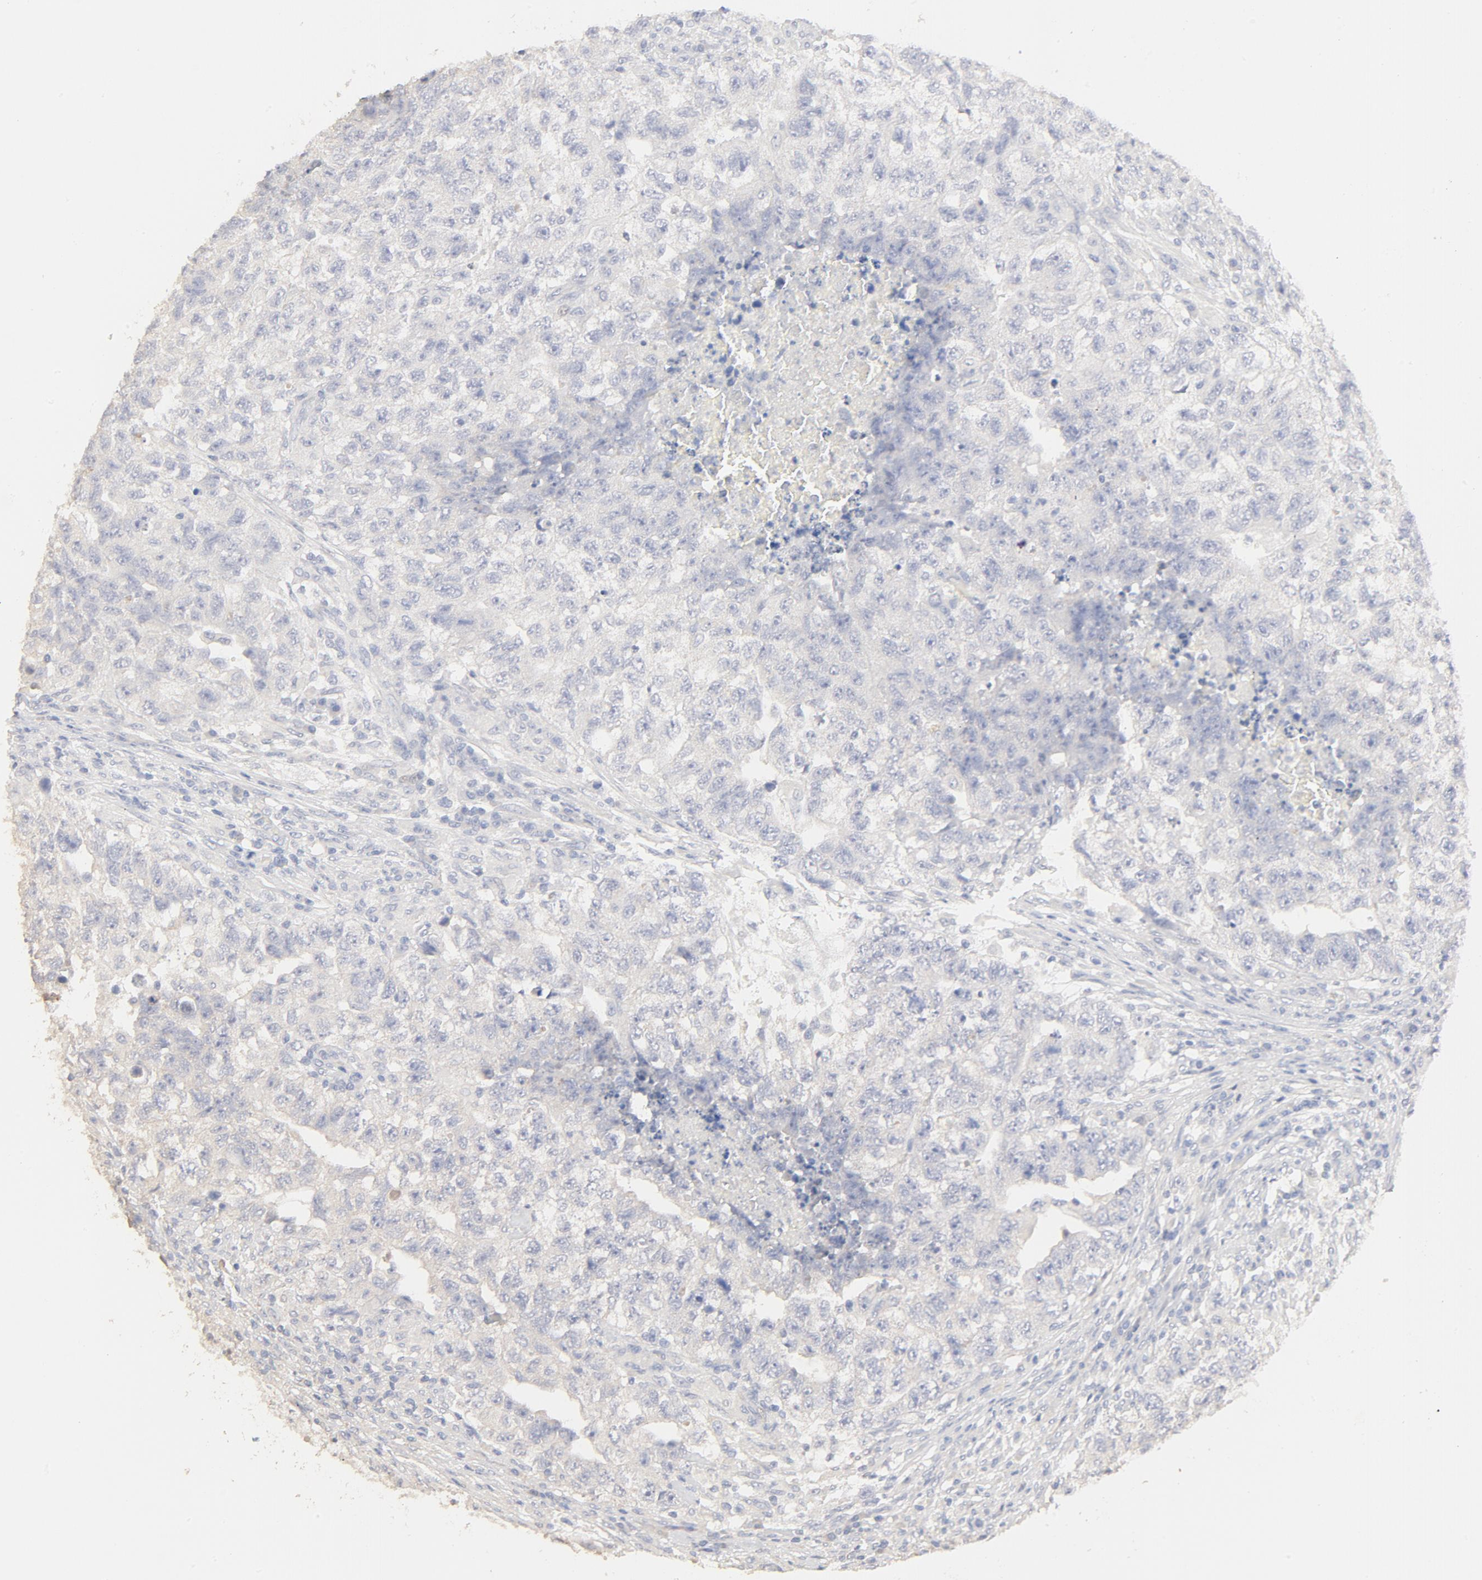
{"staining": {"intensity": "negative", "quantity": "none", "location": "none"}, "tissue": "testis cancer", "cell_type": "Tumor cells", "image_type": "cancer", "snomed": [{"axis": "morphology", "description": "Carcinoma, Embryonal, NOS"}, {"axis": "topography", "description": "Testis"}], "caption": "This is an immunohistochemistry image of human testis cancer. There is no expression in tumor cells.", "gene": "FCGBP", "patient": {"sex": "male", "age": 21}}